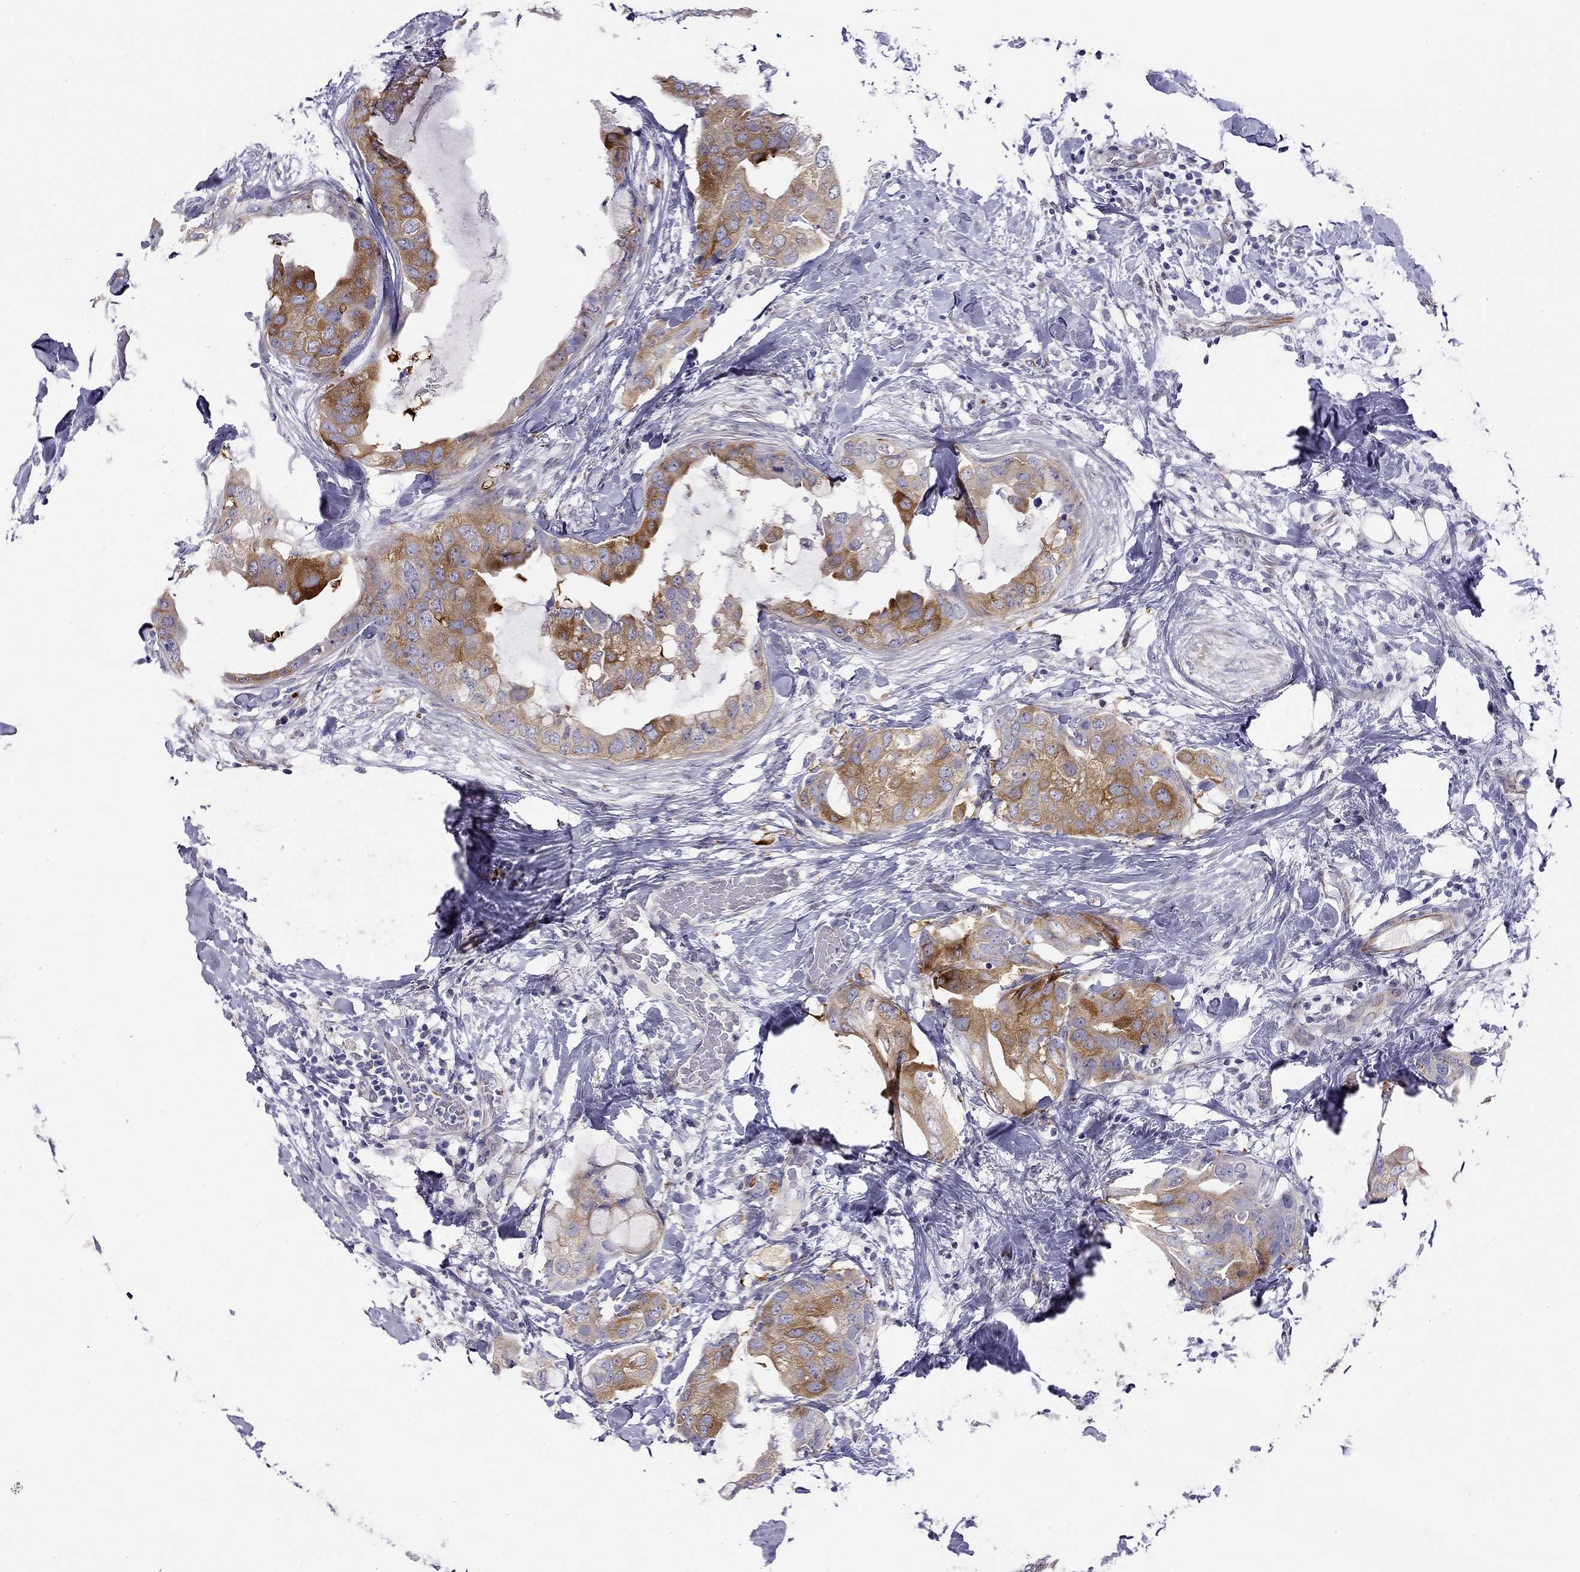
{"staining": {"intensity": "strong", "quantity": ">75%", "location": "cytoplasmic/membranous"}, "tissue": "breast cancer", "cell_type": "Tumor cells", "image_type": "cancer", "snomed": [{"axis": "morphology", "description": "Normal tissue, NOS"}, {"axis": "morphology", "description": "Duct carcinoma"}, {"axis": "topography", "description": "Breast"}], "caption": "Breast cancer stained with DAB (3,3'-diaminobenzidine) immunohistochemistry (IHC) reveals high levels of strong cytoplasmic/membranous positivity in approximately >75% of tumor cells. The protein of interest is stained brown, and the nuclei are stained in blue (DAB IHC with brightfield microscopy, high magnification).", "gene": "RTL1", "patient": {"sex": "female", "age": 40}}